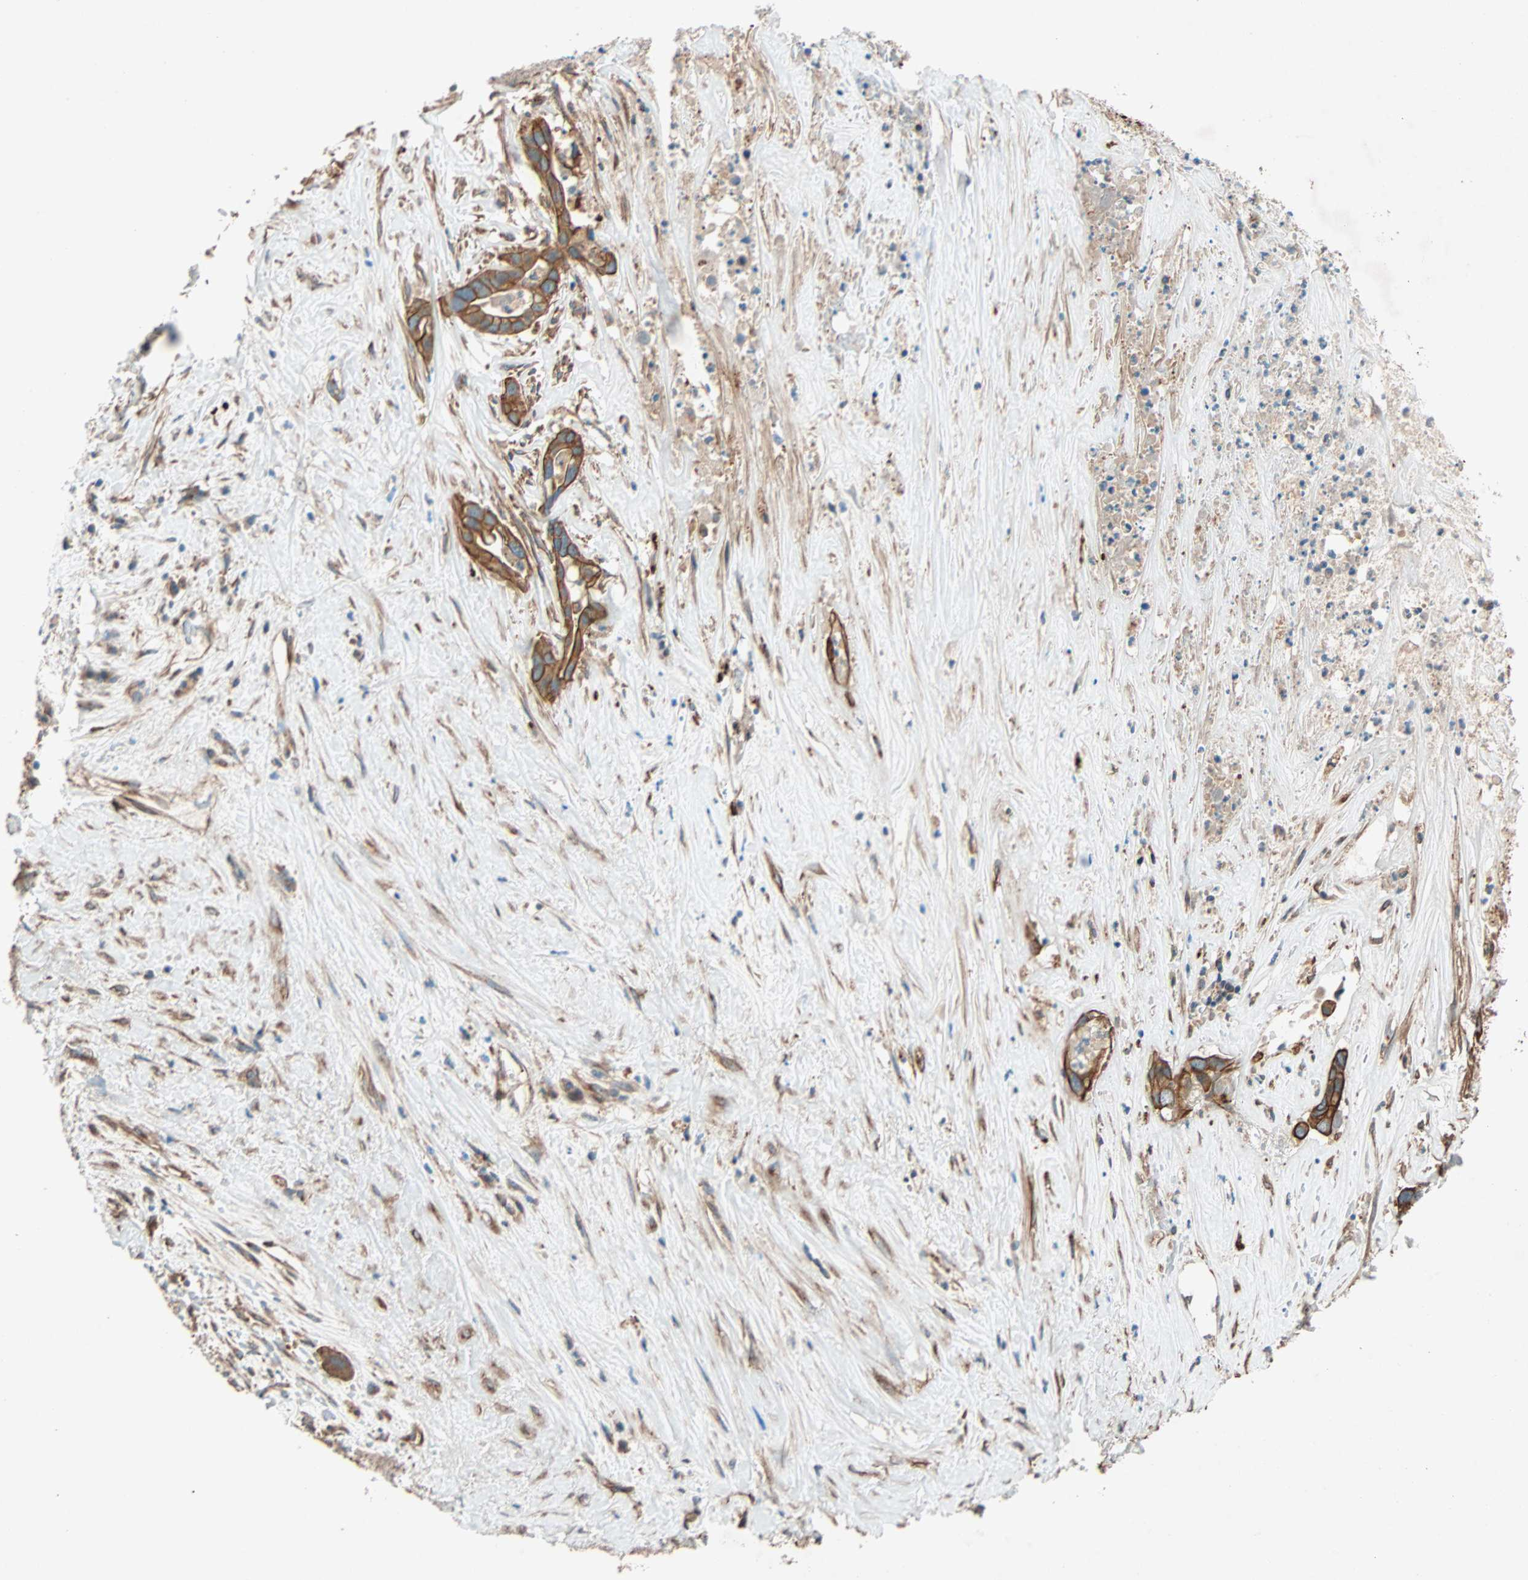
{"staining": {"intensity": "strong", "quantity": ">75%", "location": "cytoplasmic/membranous"}, "tissue": "liver cancer", "cell_type": "Tumor cells", "image_type": "cancer", "snomed": [{"axis": "morphology", "description": "Cholangiocarcinoma"}, {"axis": "topography", "description": "Liver"}], "caption": "Immunohistochemistry (IHC) of liver cancer (cholangiocarcinoma) displays high levels of strong cytoplasmic/membranous expression in approximately >75% of tumor cells. The staining was performed using DAB, with brown indicating positive protein expression. Nuclei are stained blue with hematoxylin.", "gene": "PHYH", "patient": {"sex": "female", "age": 65}}